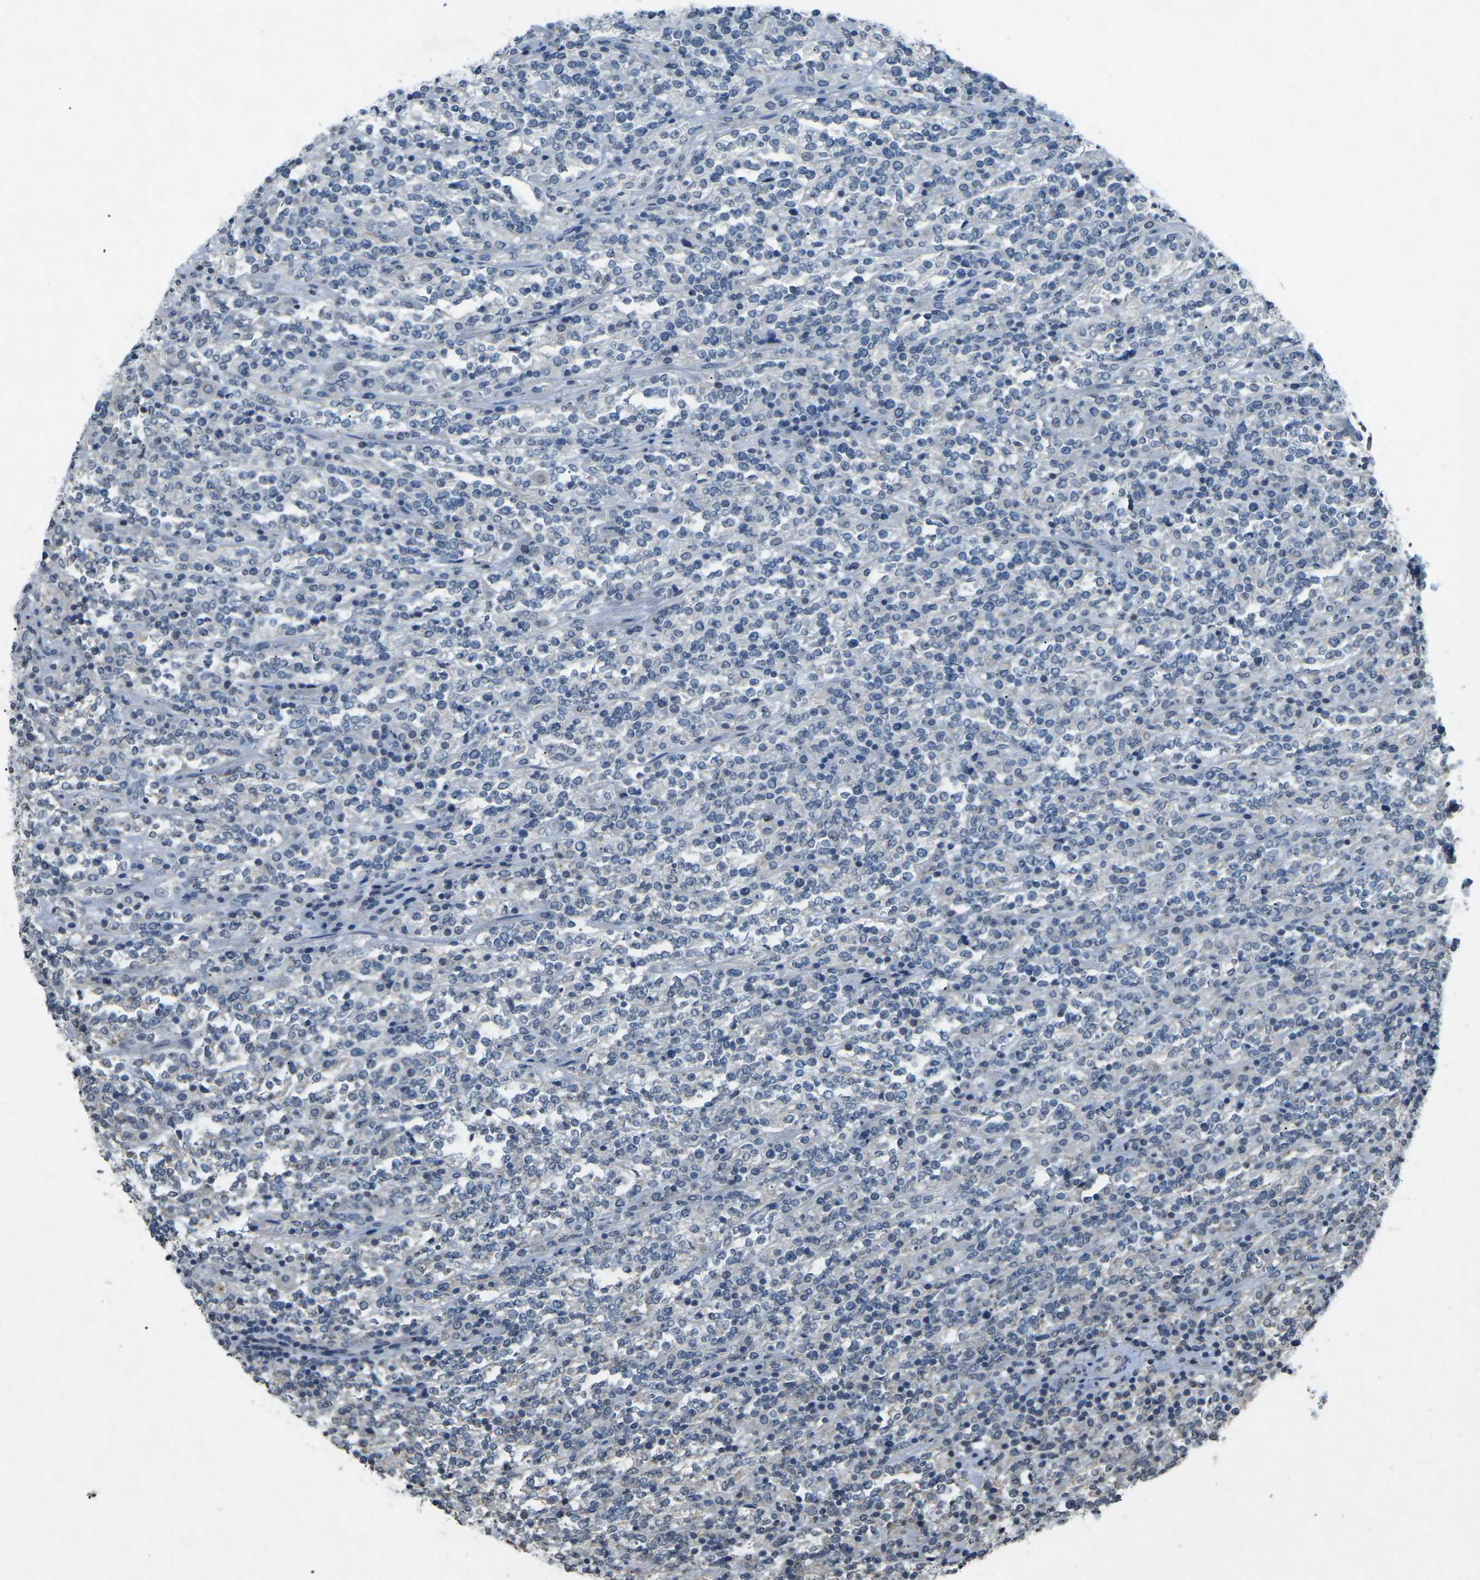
{"staining": {"intensity": "negative", "quantity": "none", "location": "none"}, "tissue": "lymphoma", "cell_type": "Tumor cells", "image_type": "cancer", "snomed": [{"axis": "morphology", "description": "Malignant lymphoma, non-Hodgkin's type, High grade"}, {"axis": "topography", "description": "Soft tissue"}], "caption": "Immunohistochemistry (IHC) histopathology image of malignant lymphoma, non-Hodgkin's type (high-grade) stained for a protein (brown), which exhibits no positivity in tumor cells.", "gene": "TFR2", "patient": {"sex": "male", "age": 18}}